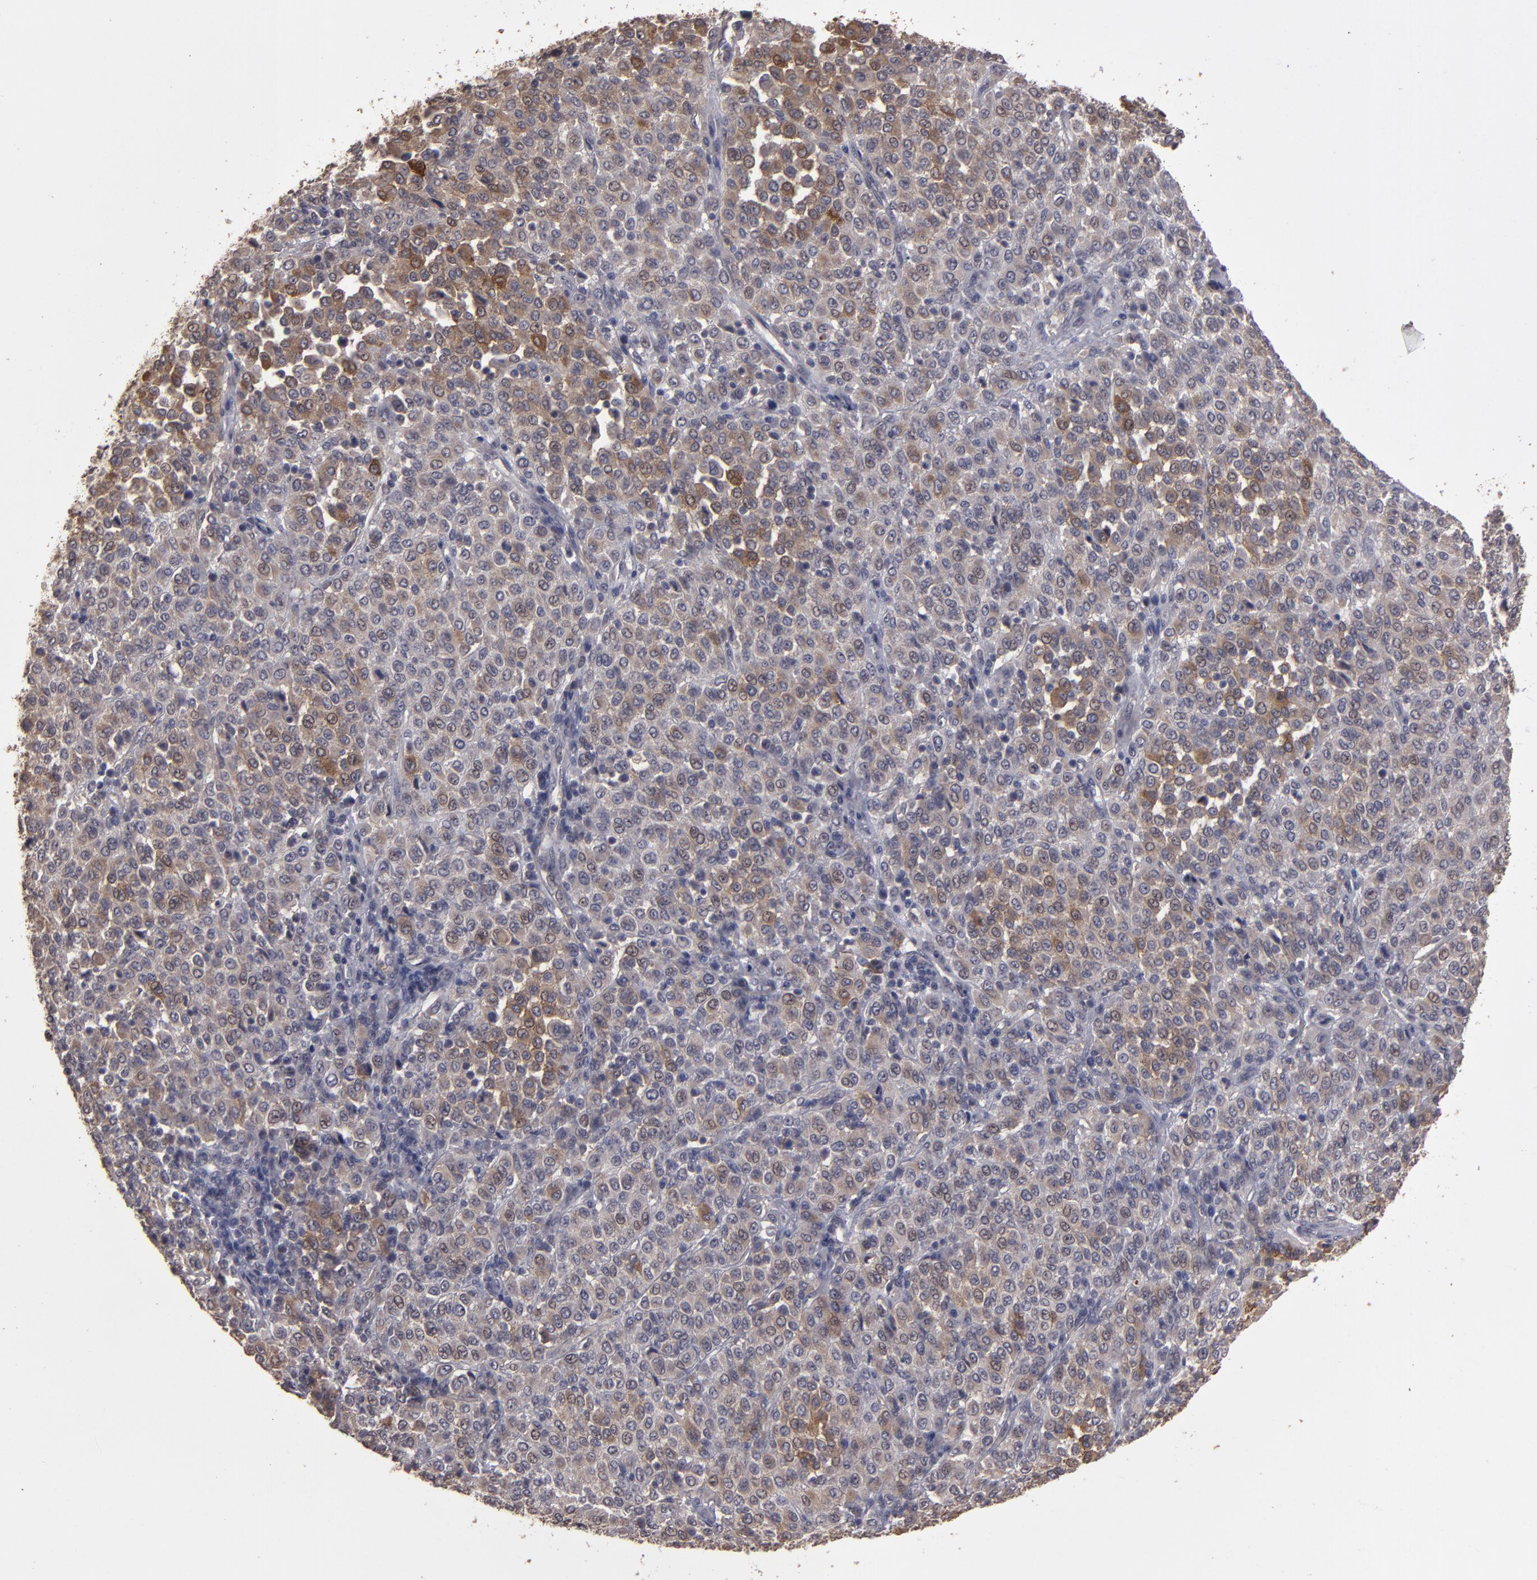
{"staining": {"intensity": "moderate", "quantity": "25%-75%", "location": "cytoplasmic/membranous"}, "tissue": "melanoma", "cell_type": "Tumor cells", "image_type": "cancer", "snomed": [{"axis": "morphology", "description": "Malignant melanoma, Metastatic site"}, {"axis": "topography", "description": "Pancreas"}], "caption": "Protein expression analysis of human malignant melanoma (metastatic site) reveals moderate cytoplasmic/membranous staining in about 25%-75% of tumor cells. The staining was performed using DAB to visualize the protein expression in brown, while the nuclei were stained in blue with hematoxylin (Magnification: 20x).", "gene": "CD55", "patient": {"sex": "female", "age": 30}}